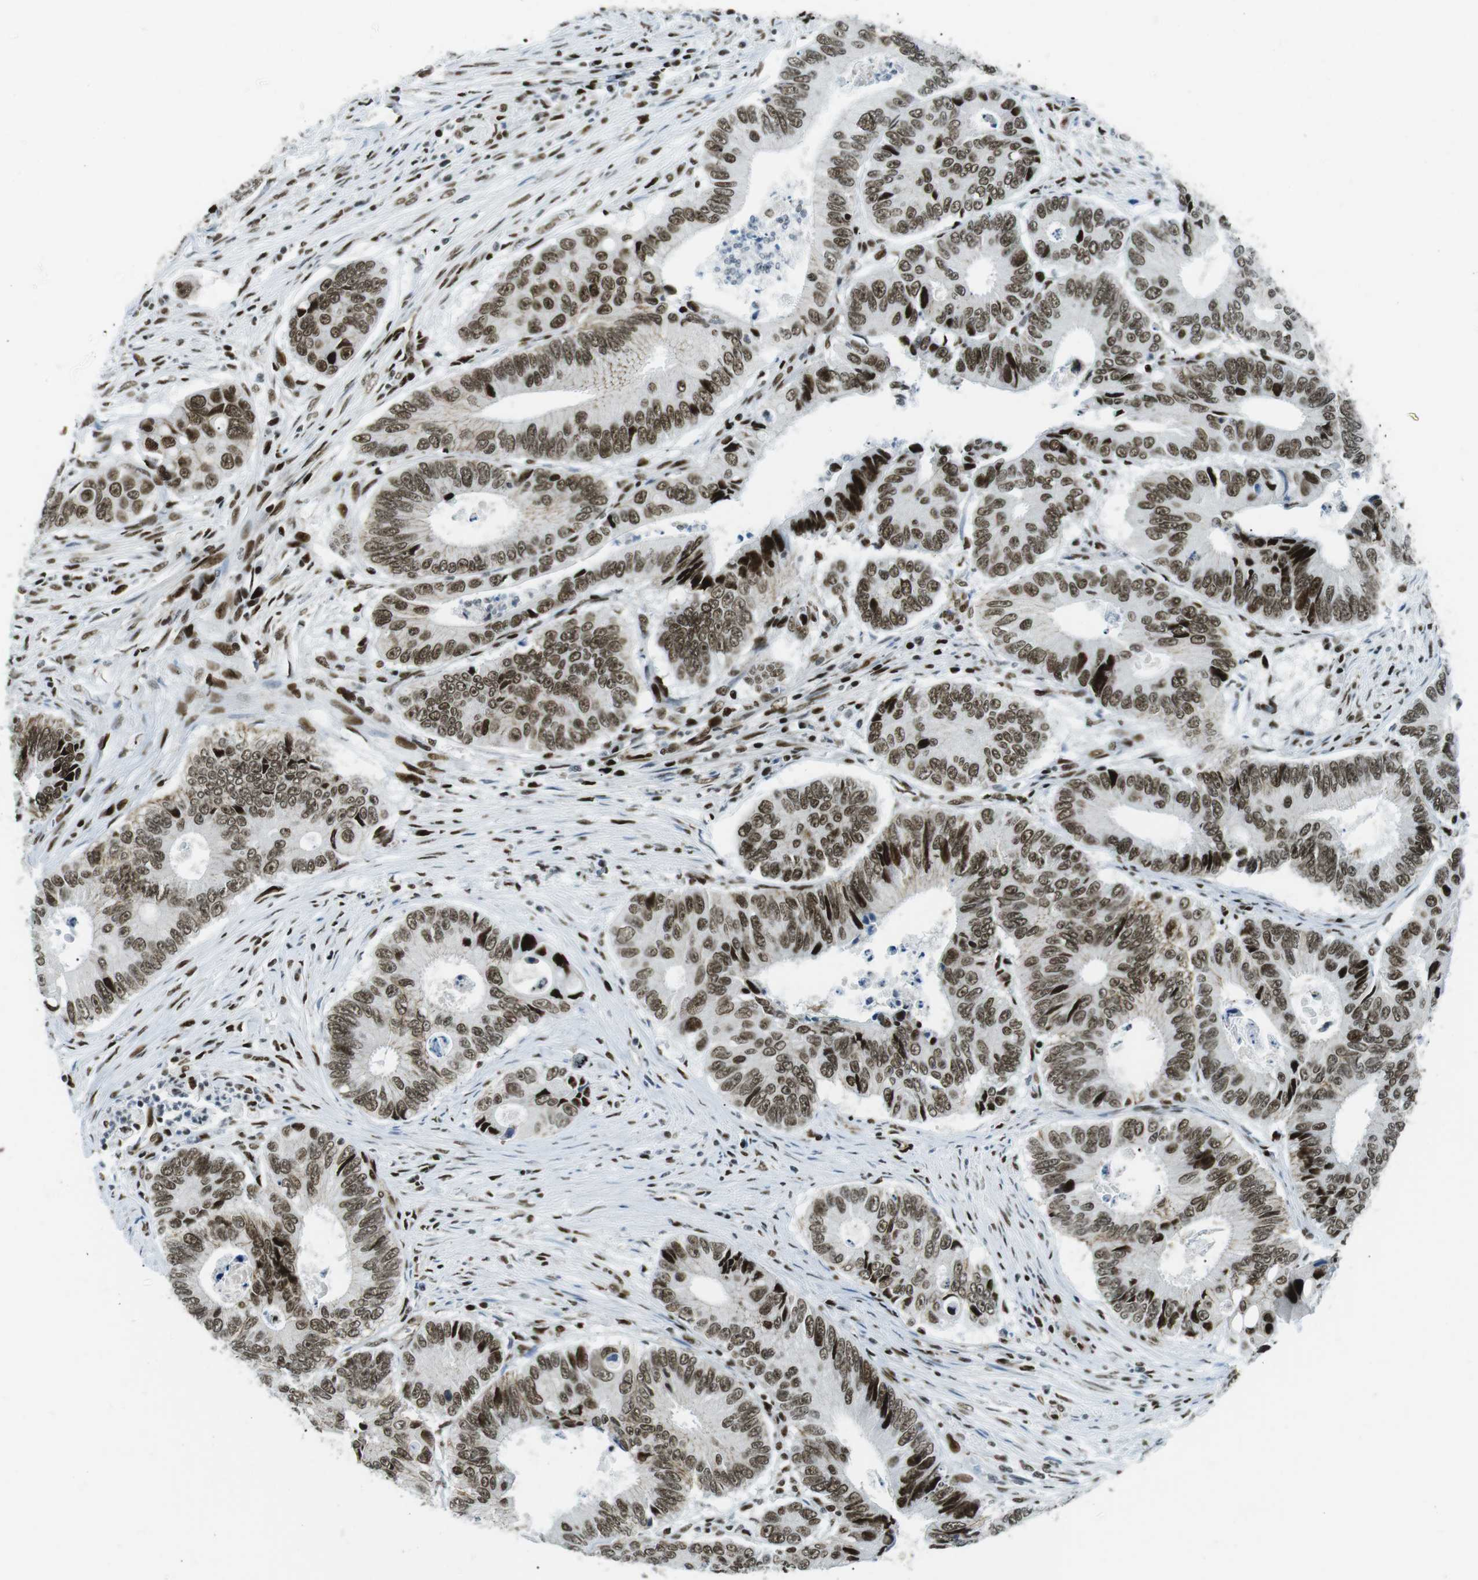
{"staining": {"intensity": "moderate", "quantity": ">75%", "location": "nuclear"}, "tissue": "colorectal cancer", "cell_type": "Tumor cells", "image_type": "cancer", "snomed": [{"axis": "morphology", "description": "Inflammation, NOS"}, {"axis": "morphology", "description": "Adenocarcinoma, NOS"}, {"axis": "topography", "description": "Colon"}], "caption": "IHC of human colorectal adenocarcinoma demonstrates medium levels of moderate nuclear positivity in about >75% of tumor cells. (brown staining indicates protein expression, while blue staining denotes nuclei).", "gene": "ARID1A", "patient": {"sex": "male", "age": 72}}